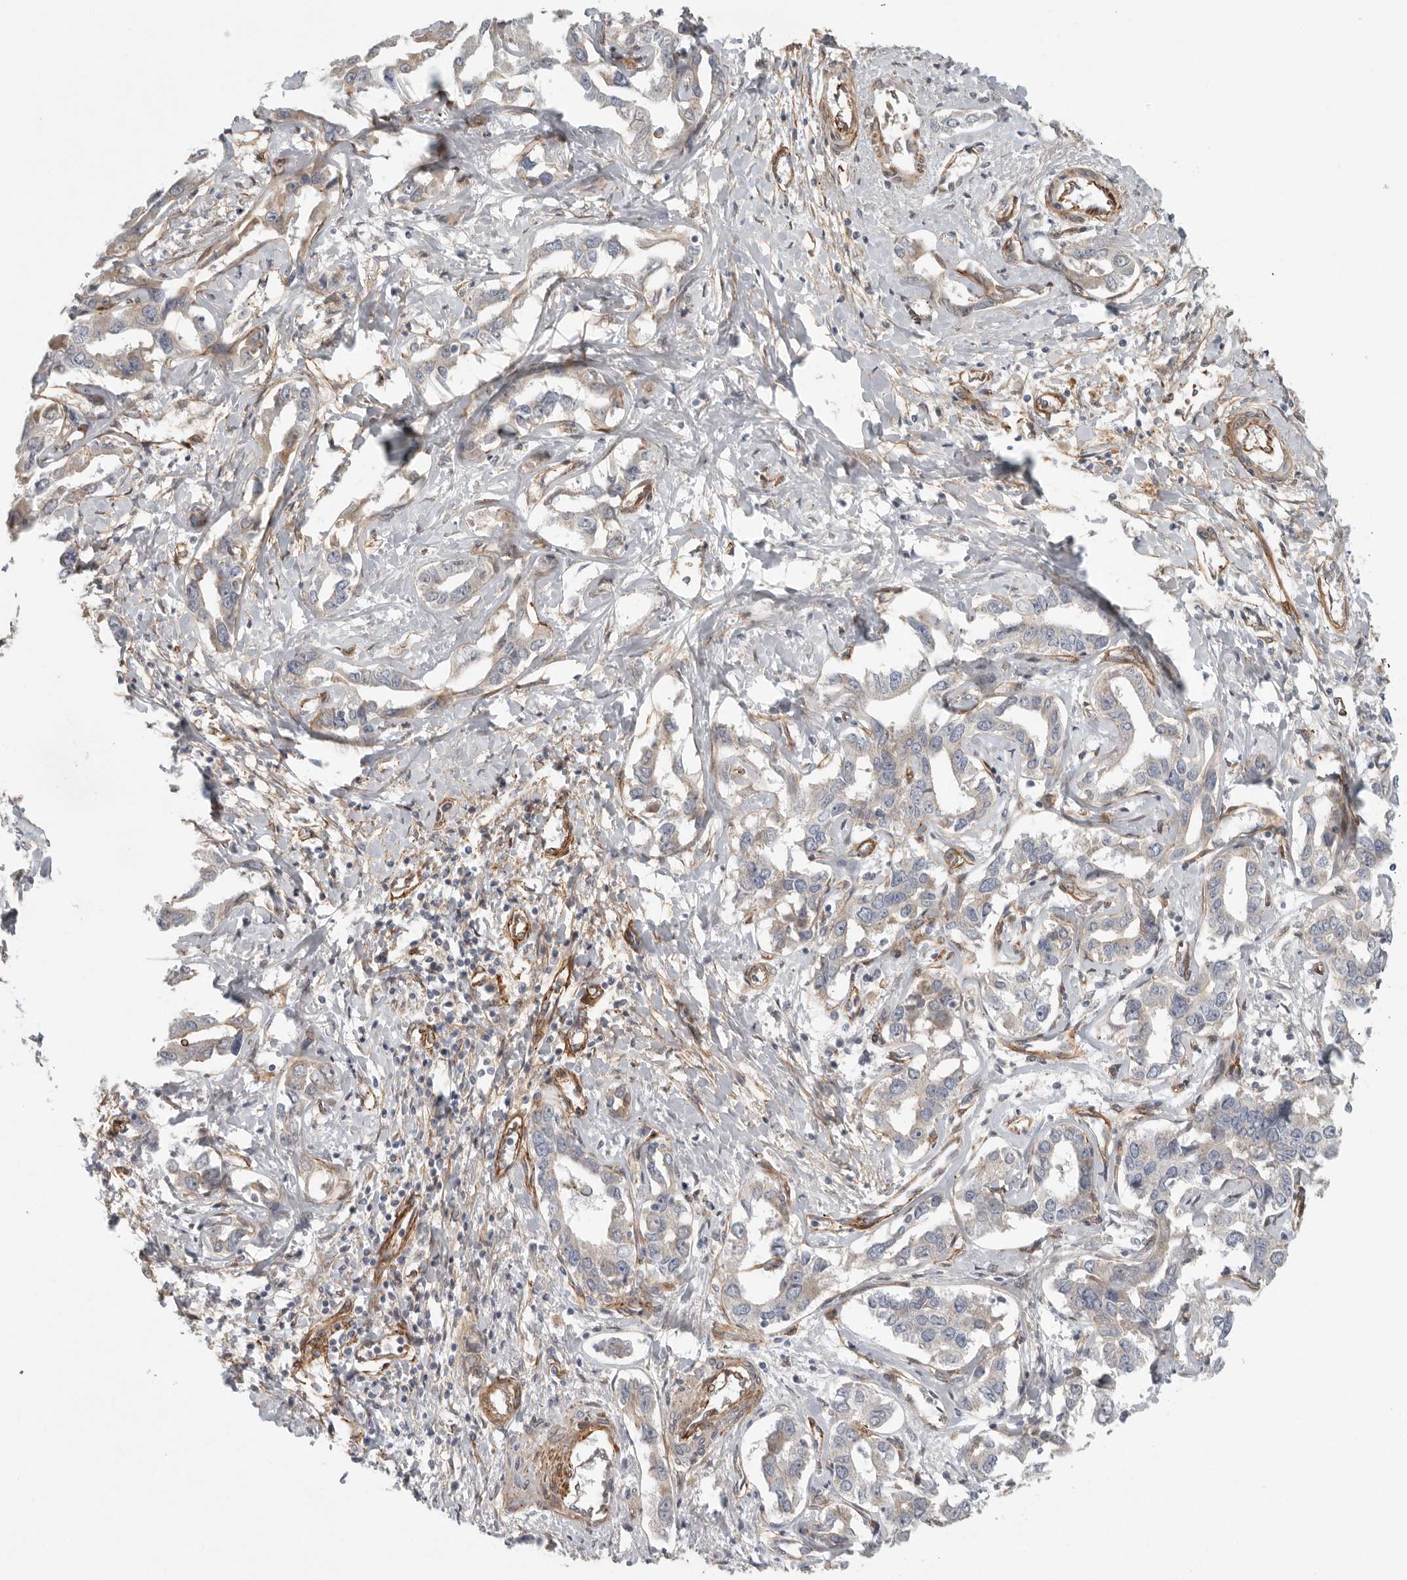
{"staining": {"intensity": "weak", "quantity": "<25%", "location": "cytoplasmic/membranous"}, "tissue": "liver cancer", "cell_type": "Tumor cells", "image_type": "cancer", "snomed": [{"axis": "morphology", "description": "Cholangiocarcinoma"}, {"axis": "topography", "description": "Liver"}], "caption": "Protein analysis of liver cancer shows no significant expression in tumor cells.", "gene": "LONRF1", "patient": {"sex": "male", "age": 59}}